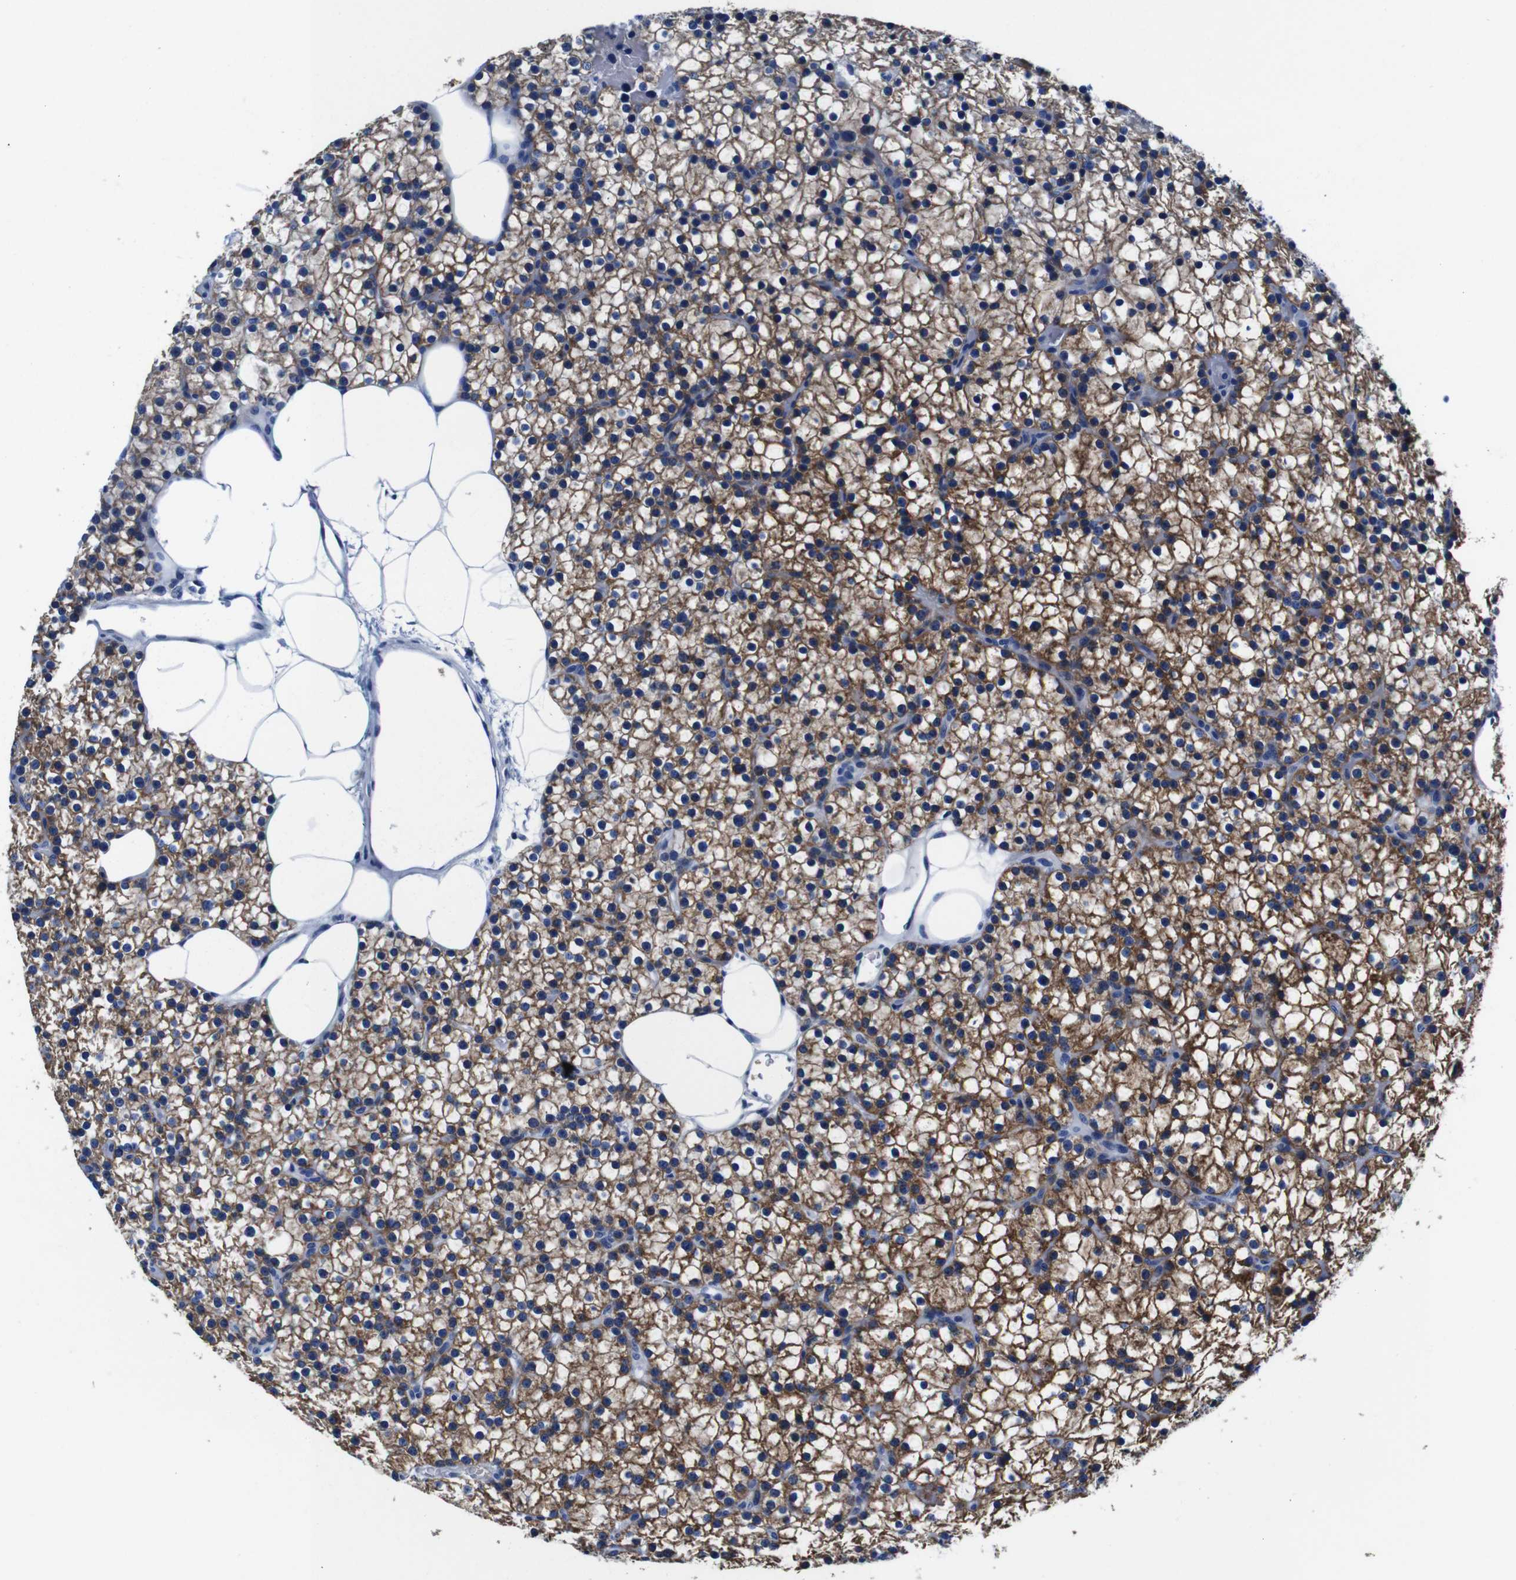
{"staining": {"intensity": "moderate", "quantity": "25%-75%", "location": "cytoplasmic/membranous"}, "tissue": "parathyroid gland", "cell_type": "Glandular cells", "image_type": "normal", "snomed": [{"axis": "morphology", "description": "Normal tissue, NOS"}, {"axis": "morphology", "description": "Adenoma, NOS"}, {"axis": "topography", "description": "Parathyroid gland"}], "caption": "Brown immunohistochemical staining in benign human parathyroid gland exhibits moderate cytoplasmic/membranous expression in about 25%-75% of glandular cells.", "gene": "SNX19", "patient": {"sex": "female", "age": 70}}